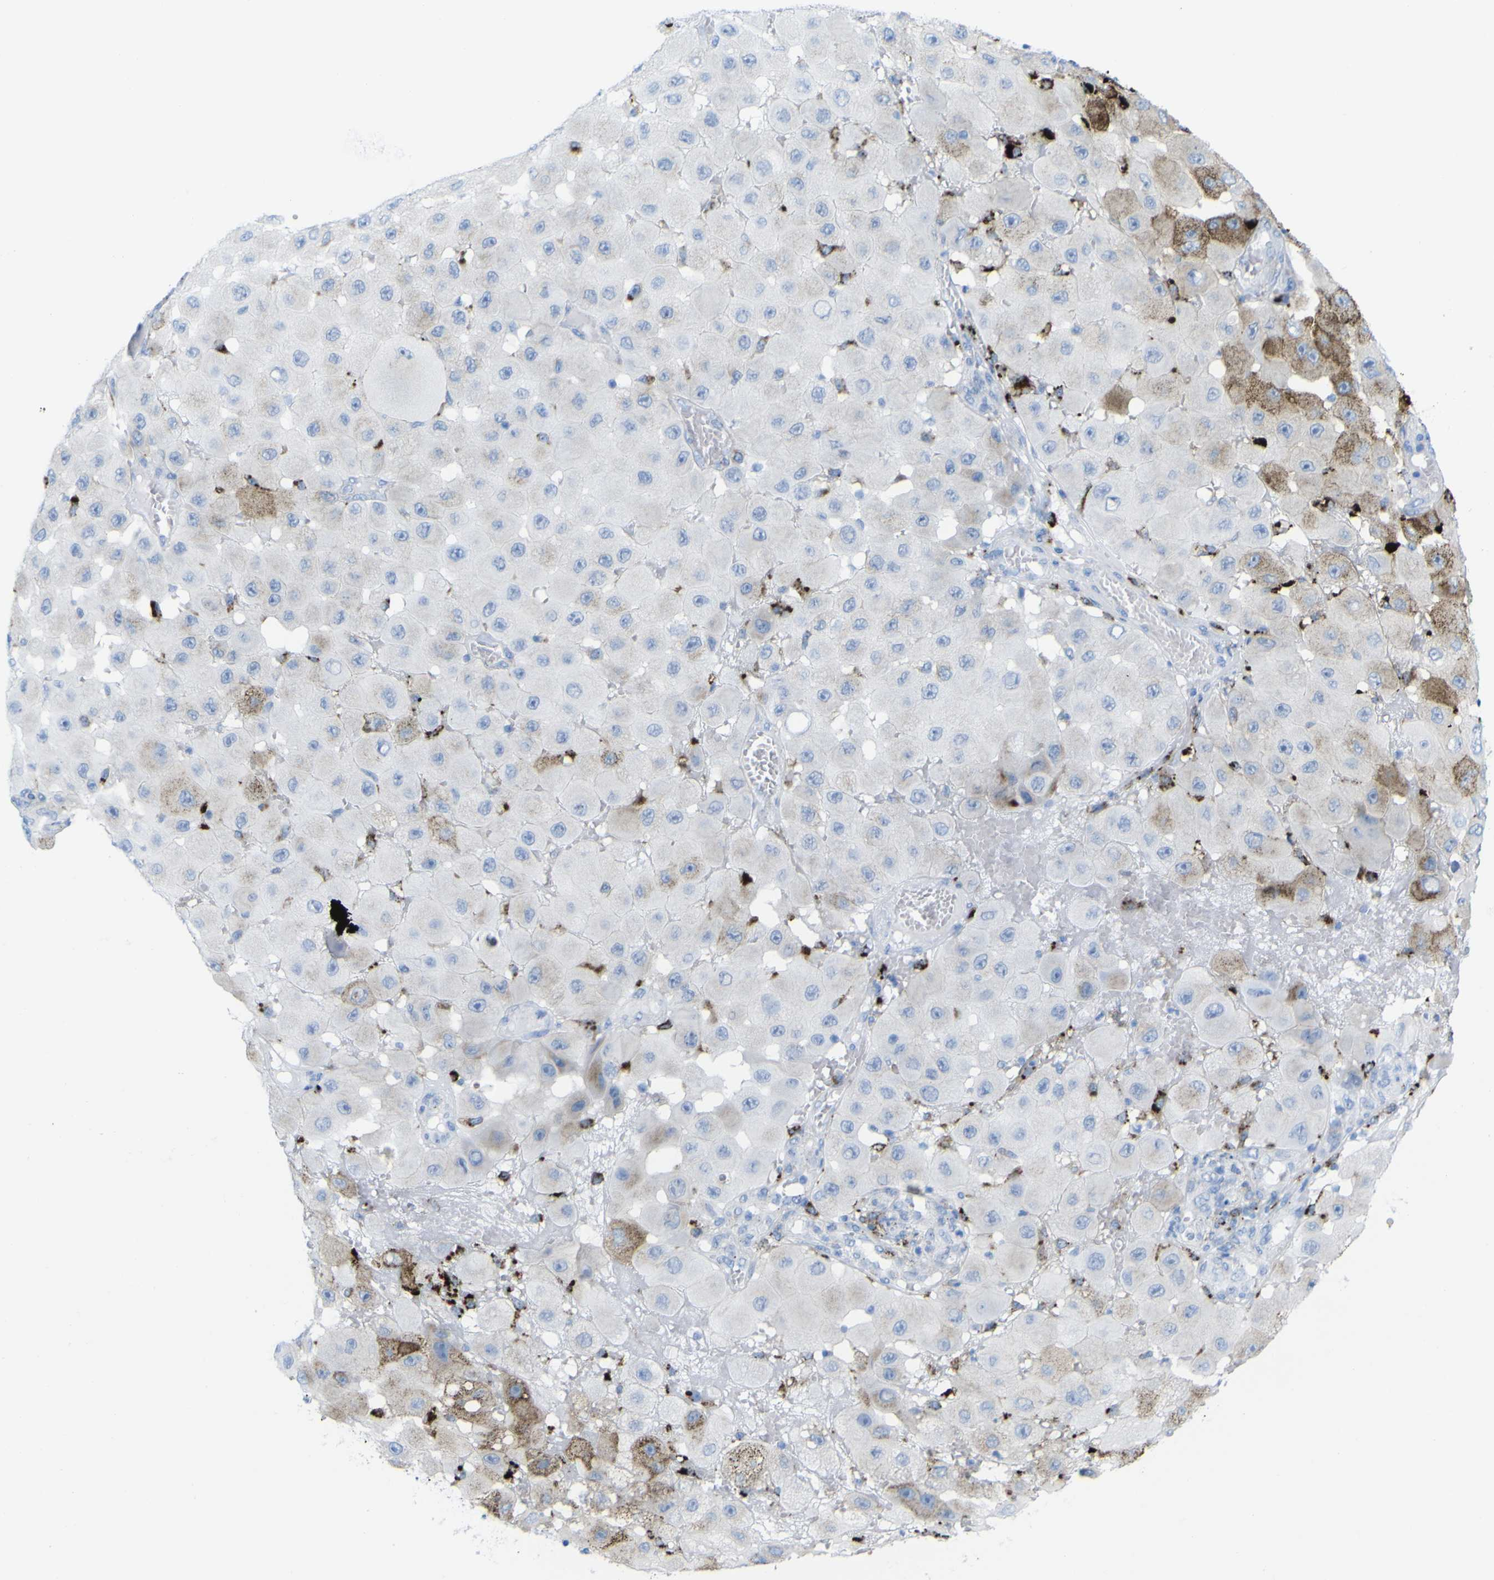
{"staining": {"intensity": "negative", "quantity": "none", "location": "none"}, "tissue": "melanoma", "cell_type": "Tumor cells", "image_type": "cancer", "snomed": [{"axis": "morphology", "description": "Malignant melanoma, NOS"}, {"axis": "topography", "description": "Skin"}], "caption": "Malignant melanoma was stained to show a protein in brown. There is no significant staining in tumor cells.", "gene": "PLD3", "patient": {"sex": "female", "age": 81}}